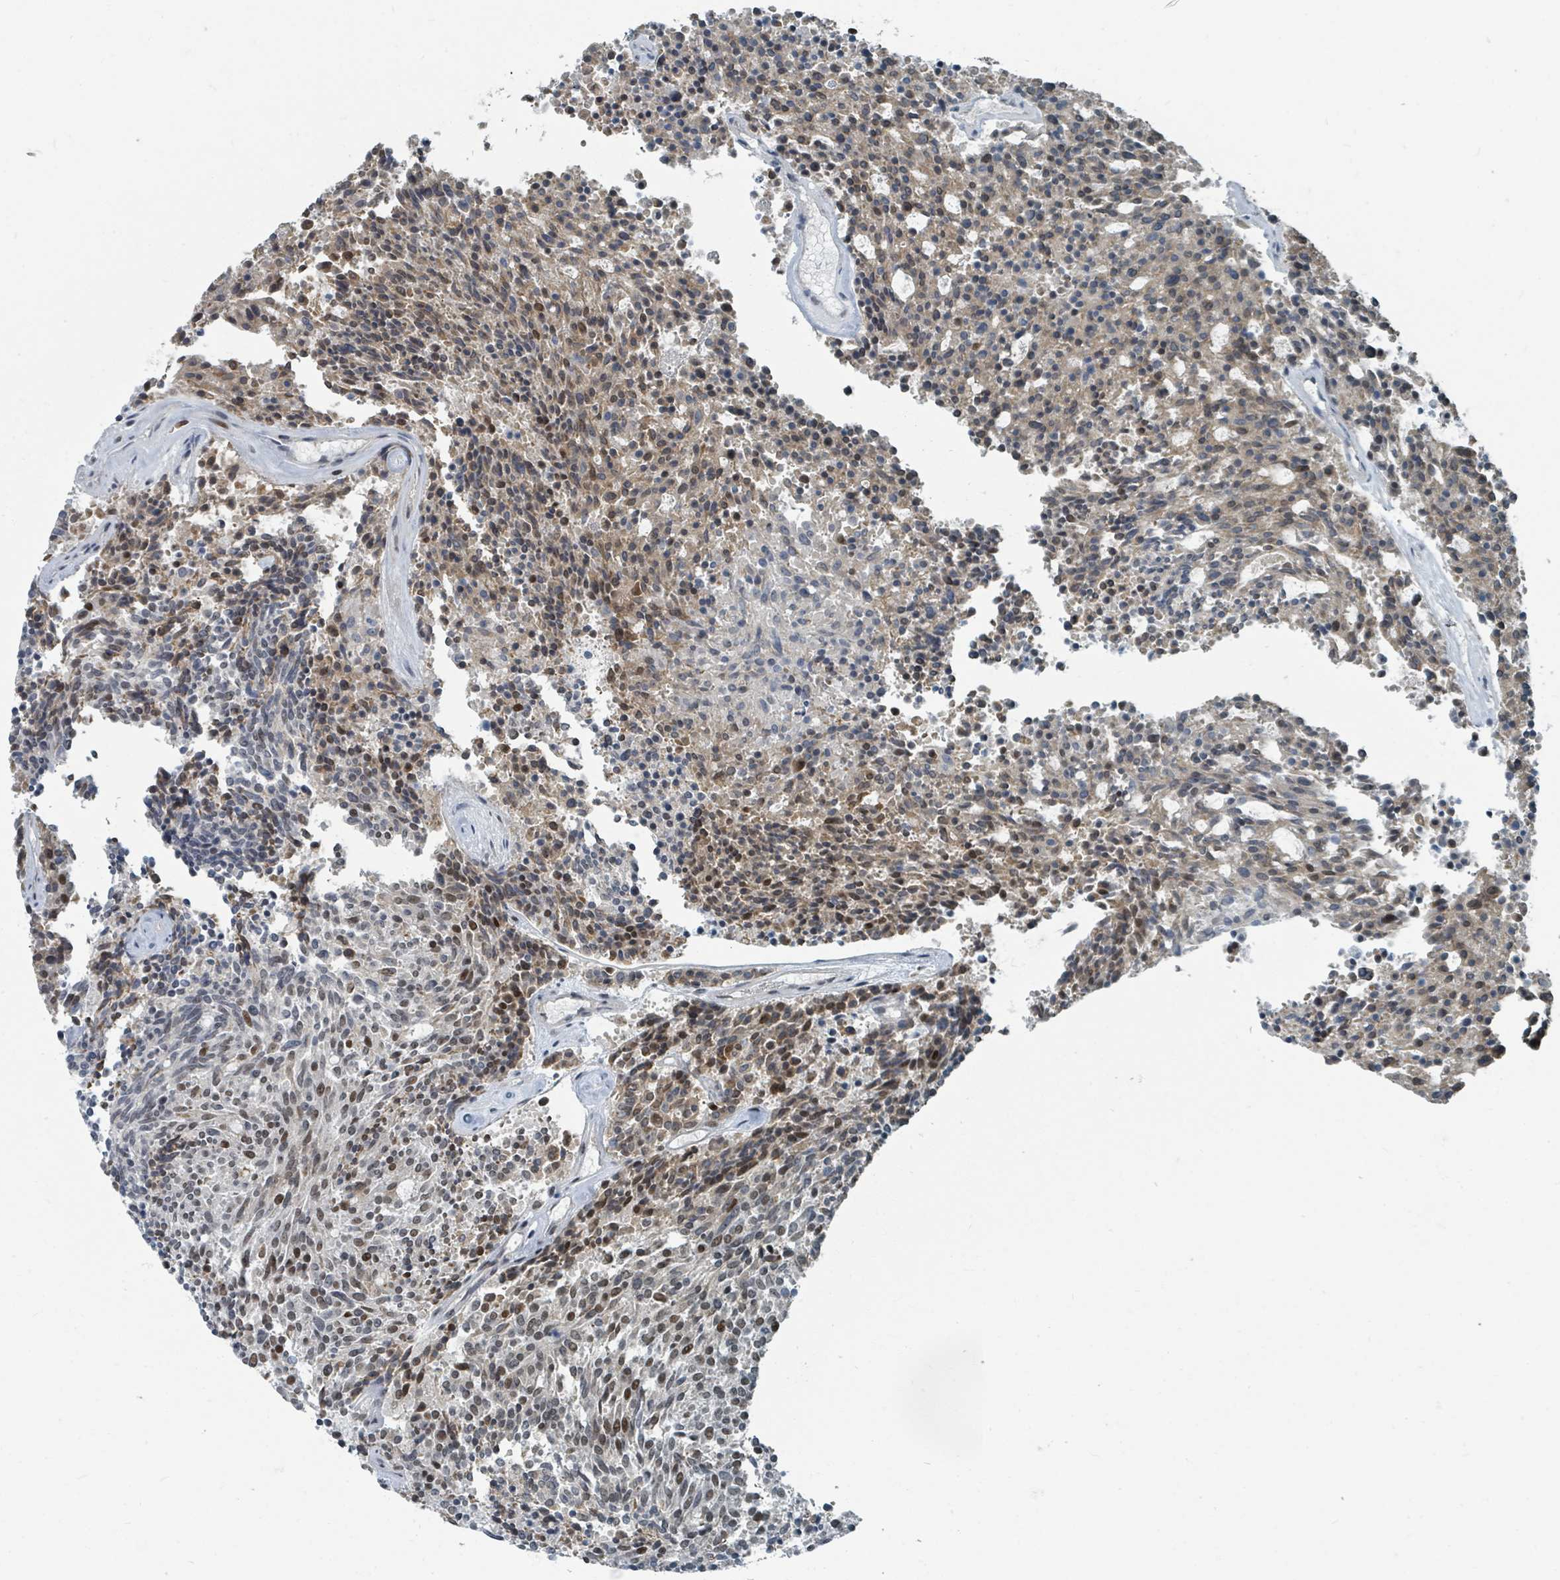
{"staining": {"intensity": "moderate", "quantity": ">75%", "location": "cytoplasmic/membranous,nuclear"}, "tissue": "carcinoid", "cell_type": "Tumor cells", "image_type": "cancer", "snomed": [{"axis": "morphology", "description": "Carcinoid, malignant, NOS"}, {"axis": "topography", "description": "Pancreas"}], "caption": "The immunohistochemical stain shows moderate cytoplasmic/membranous and nuclear expression in tumor cells of carcinoid (malignant) tissue.", "gene": "UCK1", "patient": {"sex": "female", "age": 54}}